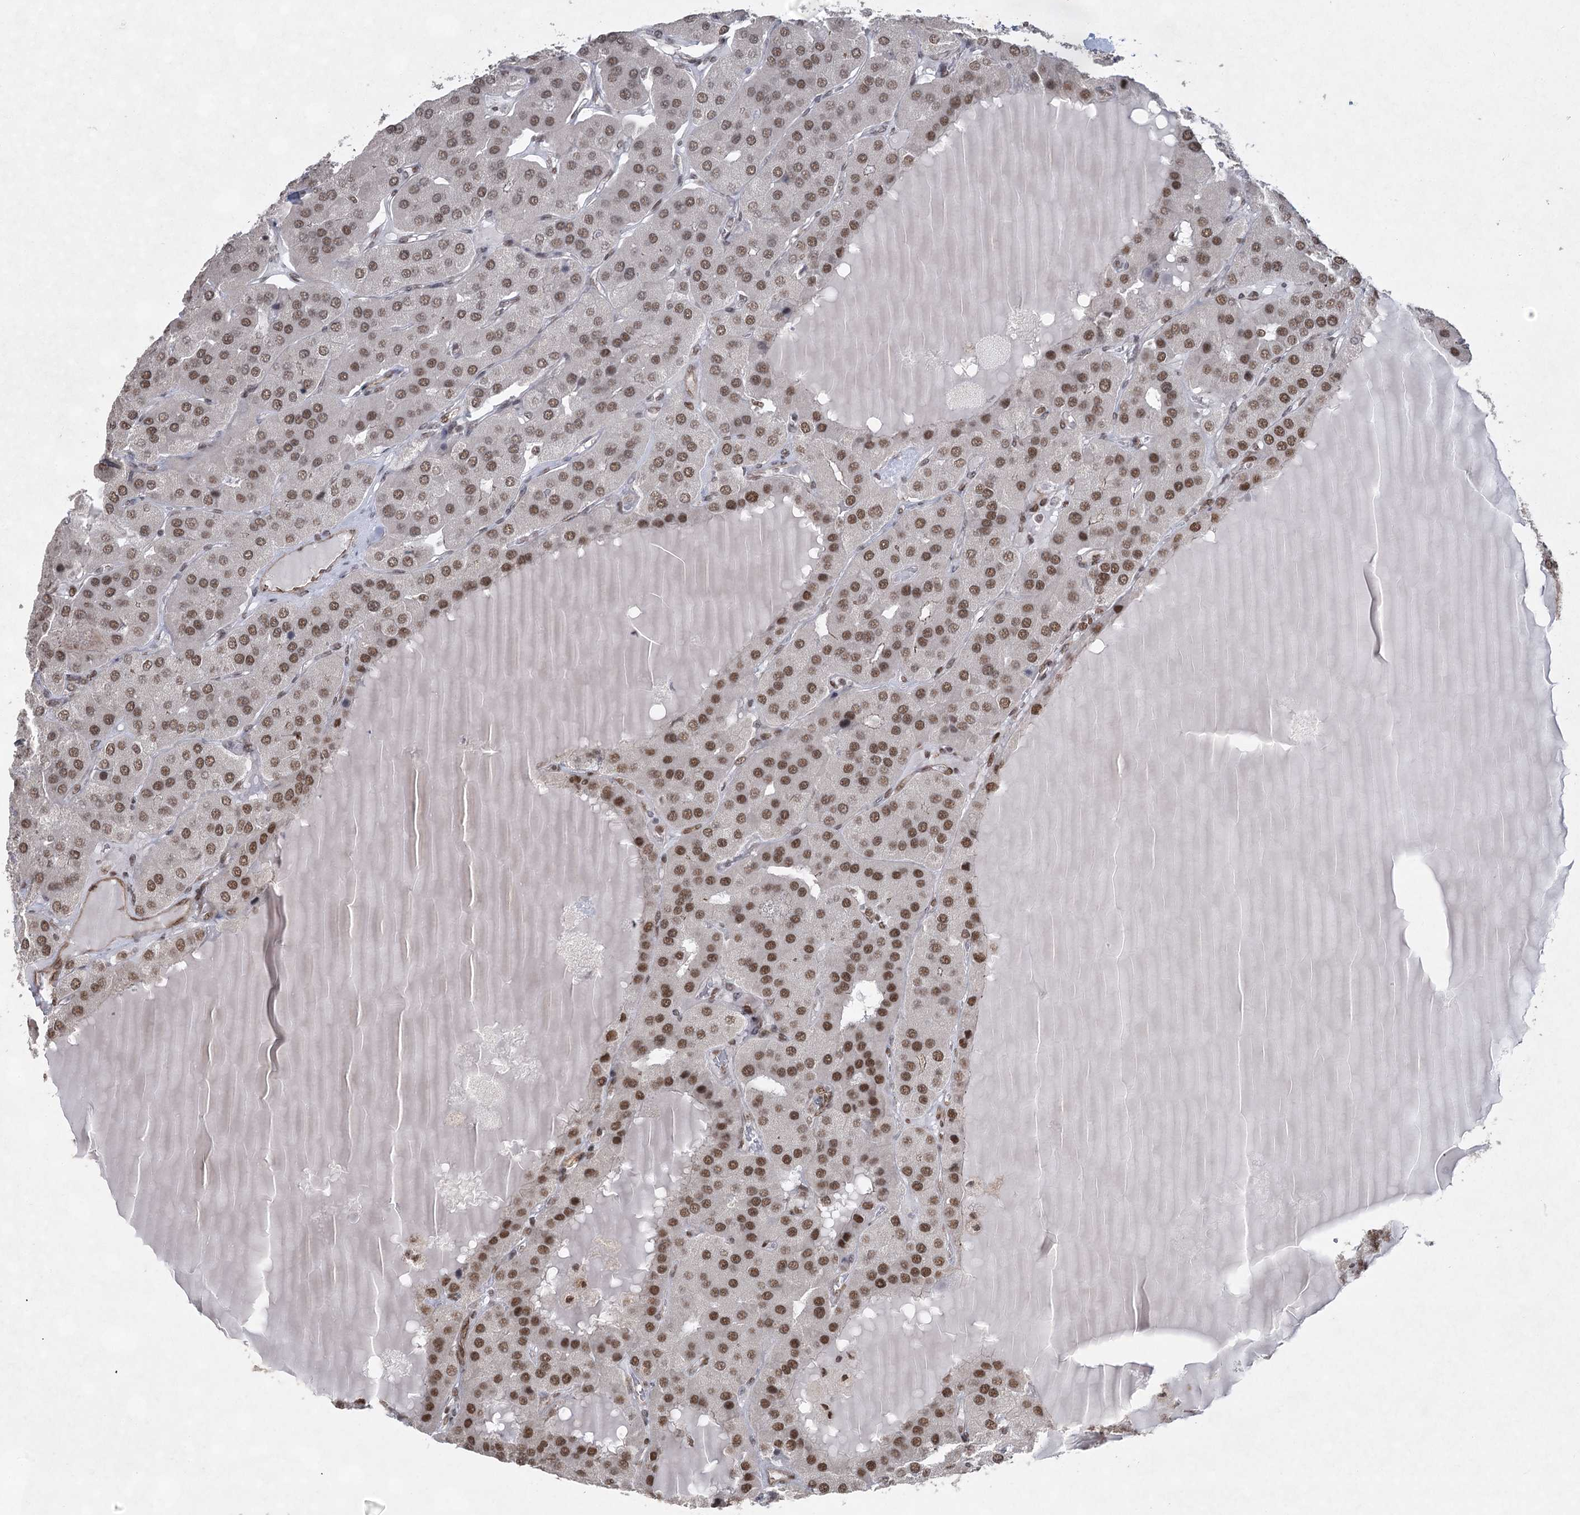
{"staining": {"intensity": "strong", "quantity": ">75%", "location": "nuclear"}, "tissue": "parathyroid gland", "cell_type": "Glandular cells", "image_type": "normal", "snomed": [{"axis": "morphology", "description": "Normal tissue, NOS"}, {"axis": "morphology", "description": "Adenoma, NOS"}, {"axis": "topography", "description": "Parathyroid gland"}], "caption": "A high amount of strong nuclear positivity is identified in about >75% of glandular cells in normal parathyroid gland. The protein of interest is stained brown, and the nuclei are stained in blue (DAB IHC with brightfield microscopy, high magnification).", "gene": "ZCCHC8", "patient": {"sex": "female", "age": 86}}